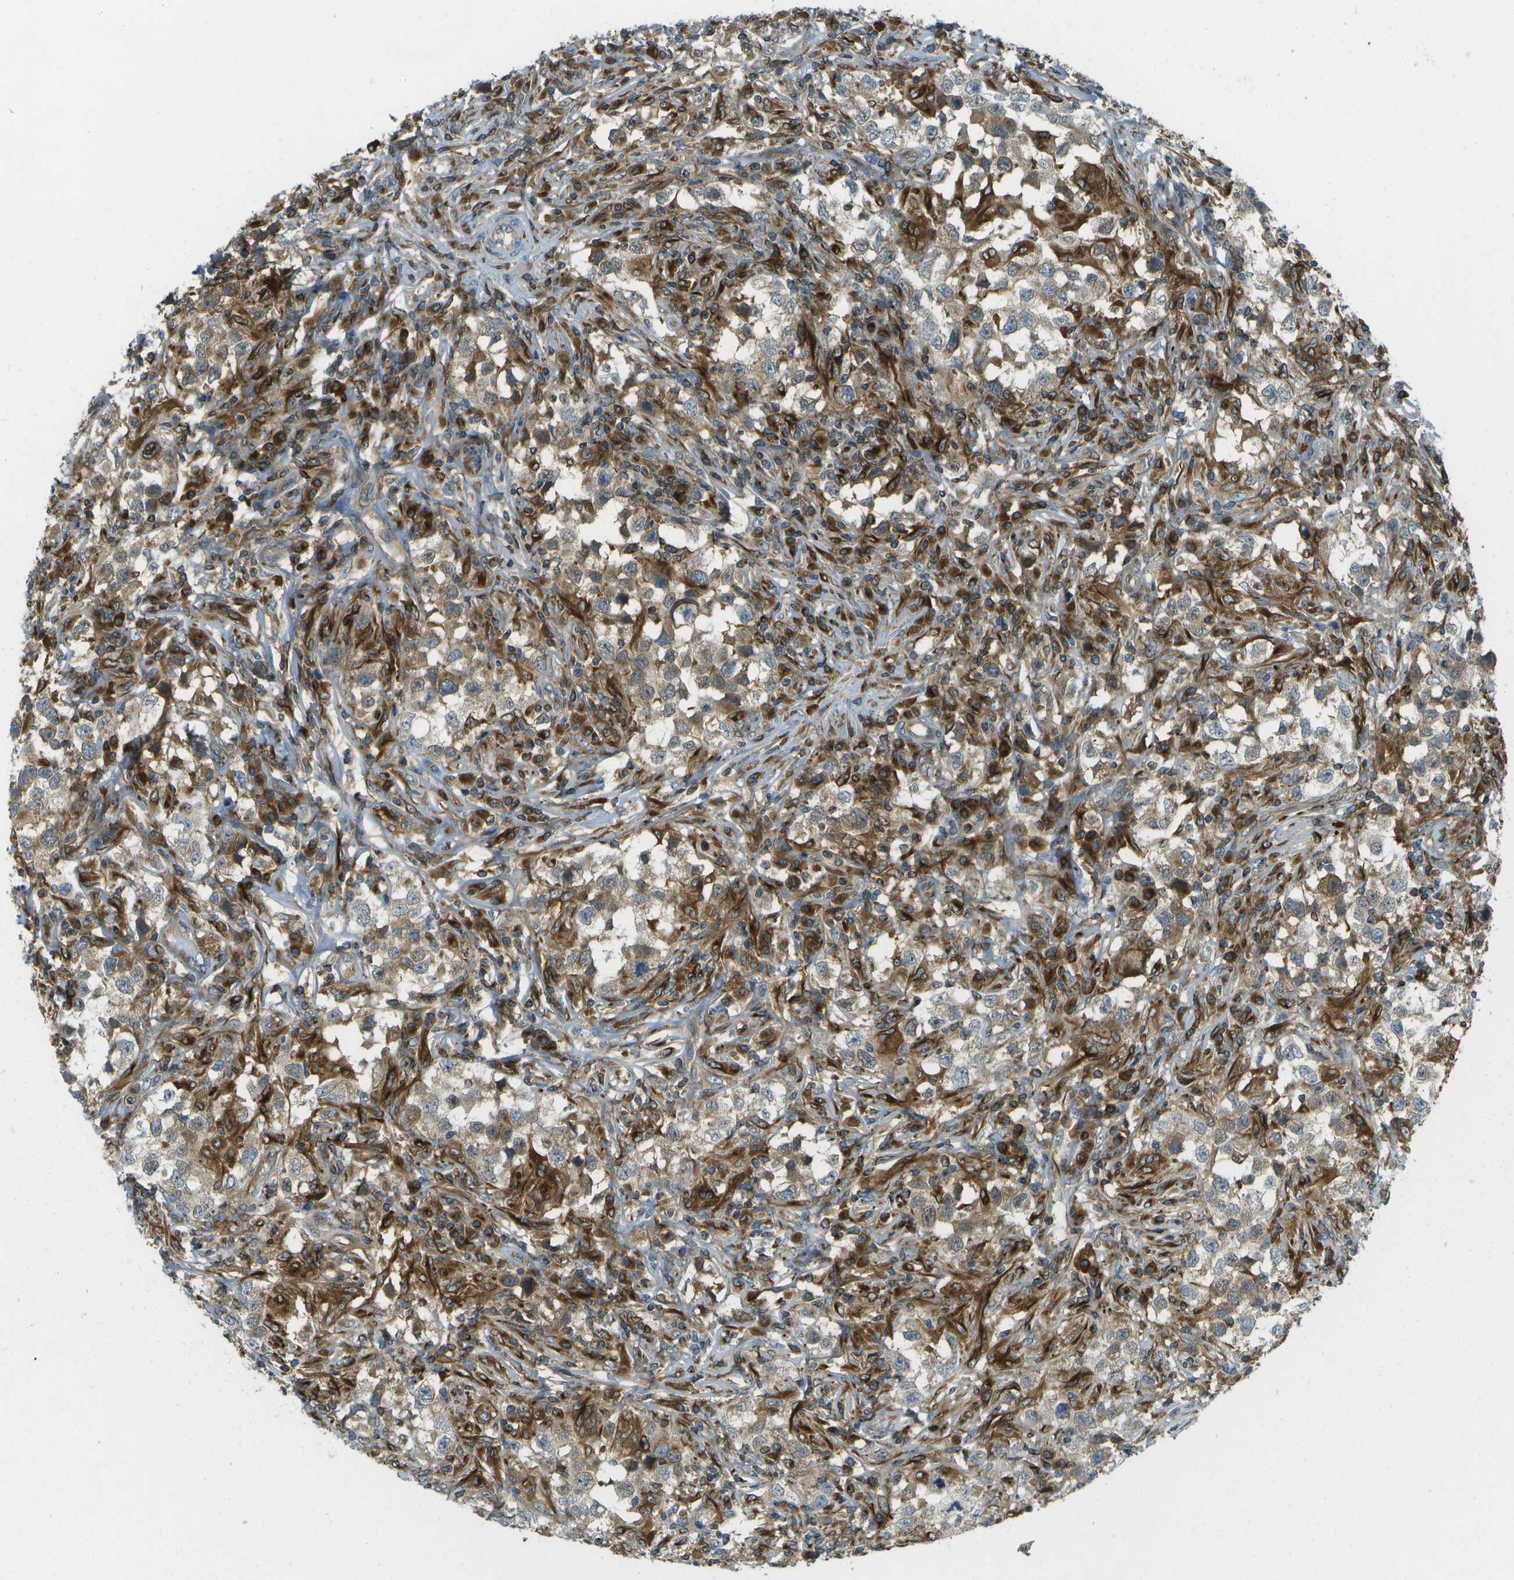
{"staining": {"intensity": "weak", "quantity": "25%-75%", "location": "cytoplasmic/membranous"}, "tissue": "testis cancer", "cell_type": "Tumor cells", "image_type": "cancer", "snomed": [{"axis": "morphology", "description": "Carcinoma, Embryonal, NOS"}, {"axis": "topography", "description": "Testis"}], "caption": "Immunohistochemical staining of human testis cancer (embryonal carcinoma) displays low levels of weak cytoplasmic/membranous protein expression in approximately 25%-75% of tumor cells.", "gene": "TMTC1", "patient": {"sex": "male", "age": 21}}